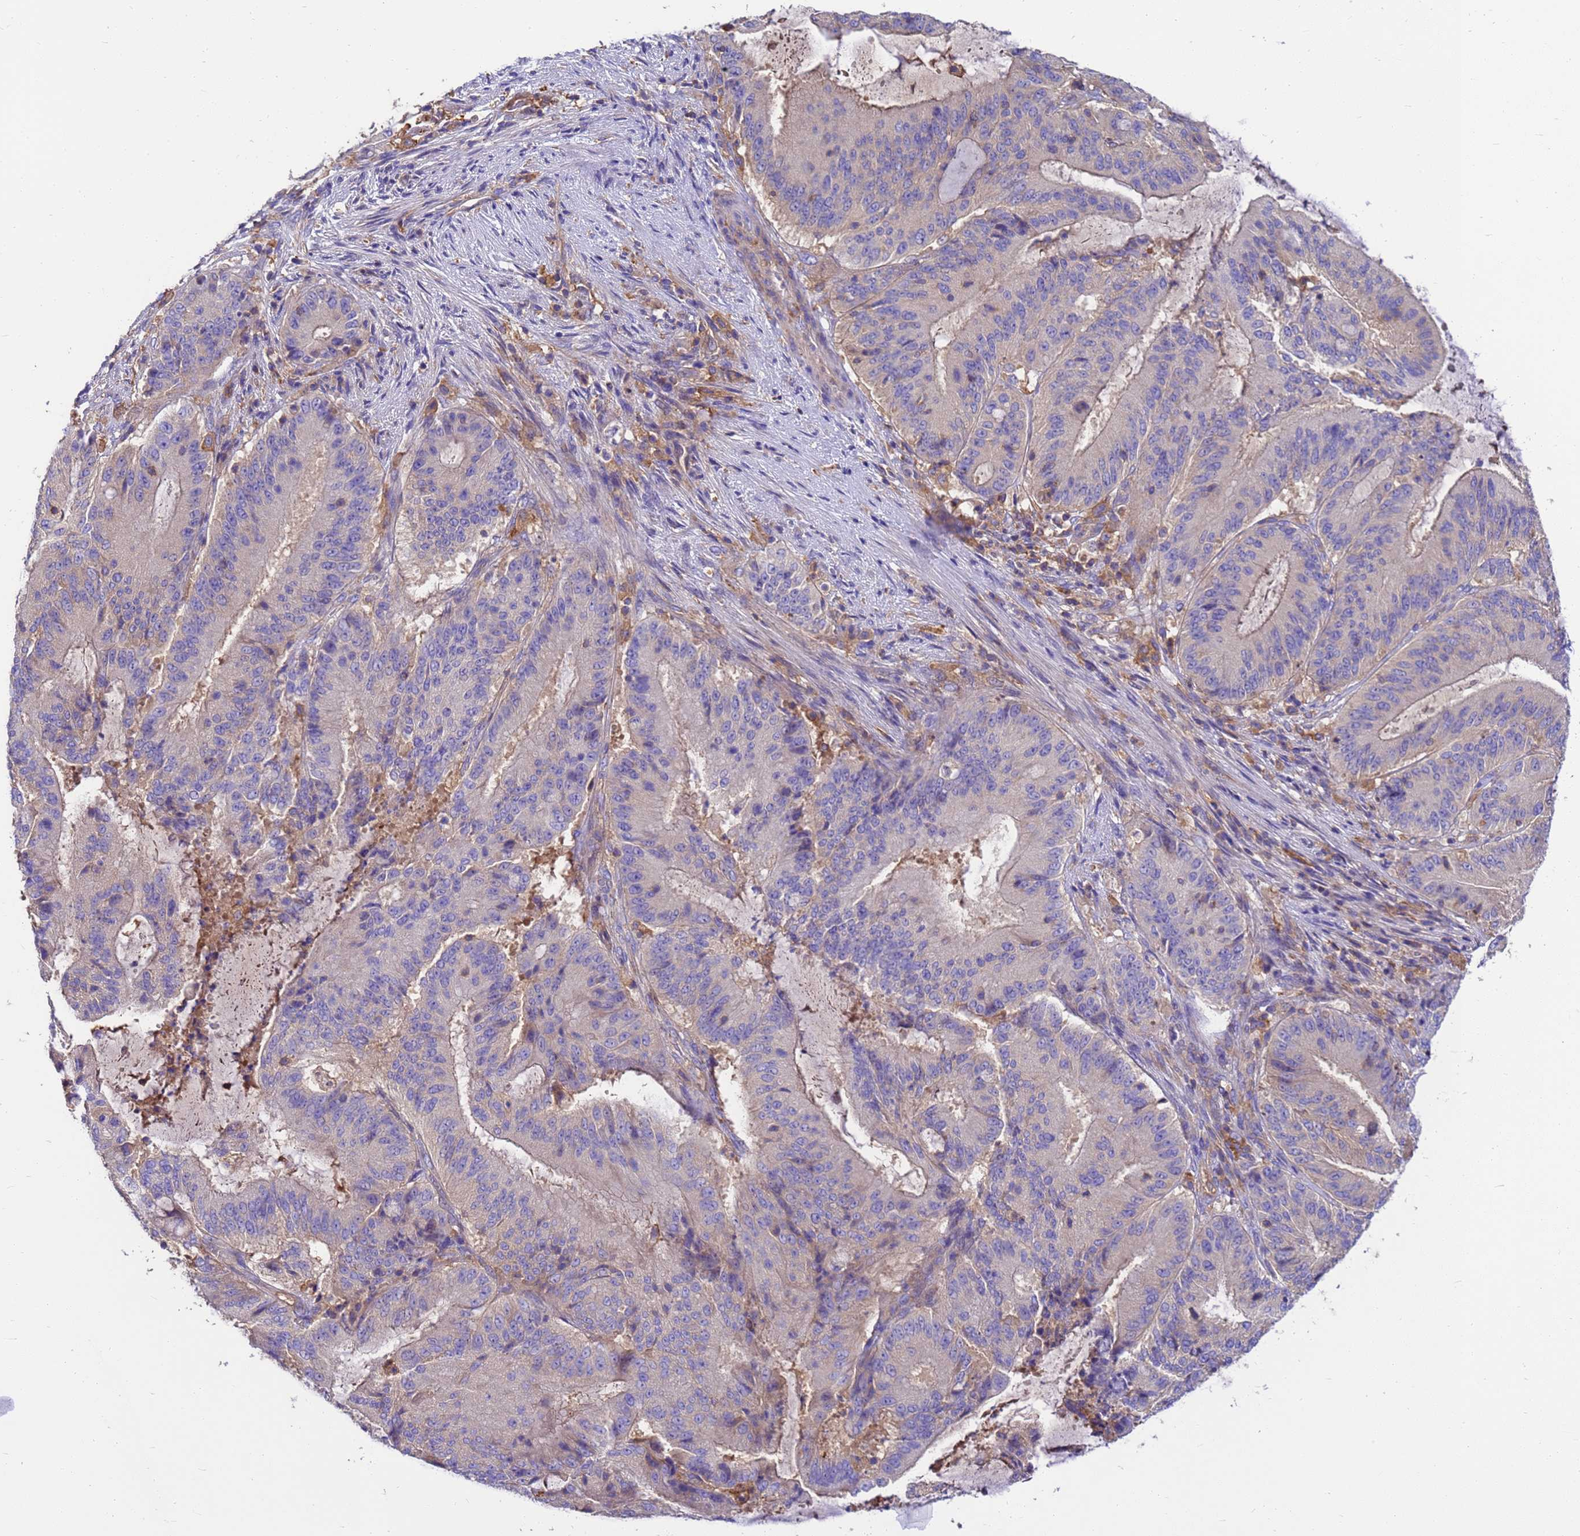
{"staining": {"intensity": "negative", "quantity": "none", "location": "none"}, "tissue": "liver cancer", "cell_type": "Tumor cells", "image_type": "cancer", "snomed": [{"axis": "morphology", "description": "Normal tissue, NOS"}, {"axis": "morphology", "description": "Cholangiocarcinoma"}, {"axis": "topography", "description": "Liver"}, {"axis": "topography", "description": "Peripheral nerve tissue"}], "caption": "Immunohistochemical staining of liver cancer (cholangiocarcinoma) demonstrates no significant positivity in tumor cells.", "gene": "ZNF235", "patient": {"sex": "female", "age": 73}}